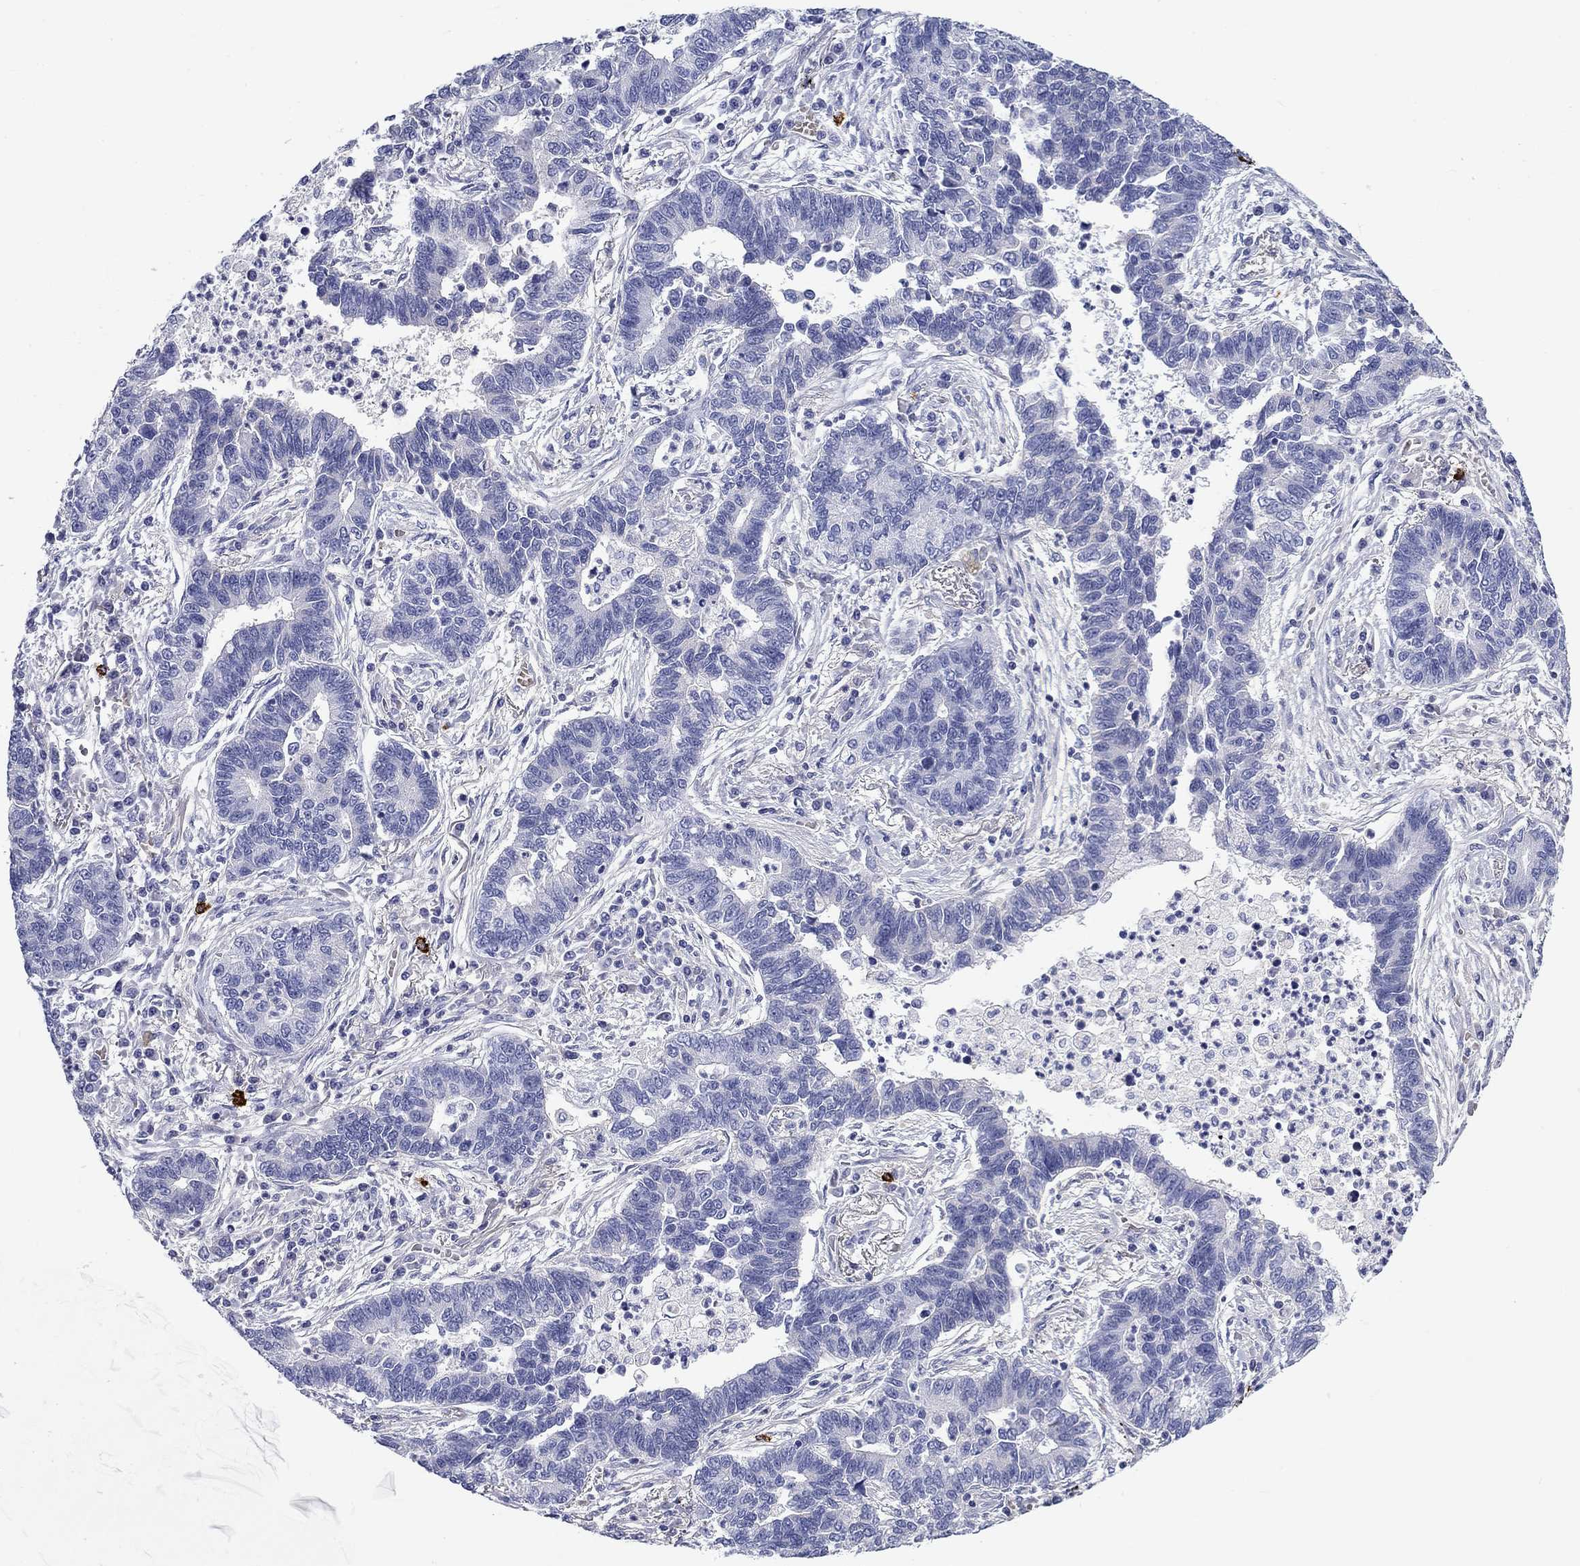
{"staining": {"intensity": "negative", "quantity": "none", "location": "none"}, "tissue": "lung cancer", "cell_type": "Tumor cells", "image_type": "cancer", "snomed": [{"axis": "morphology", "description": "Adenocarcinoma, NOS"}, {"axis": "topography", "description": "Lung"}], "caption": "The IHC histopathology image has no significant positivity in tumor cells of lung cancer tissue.", "gene": "CD40LG", "patient": {"sex": "female", "age": 57}}